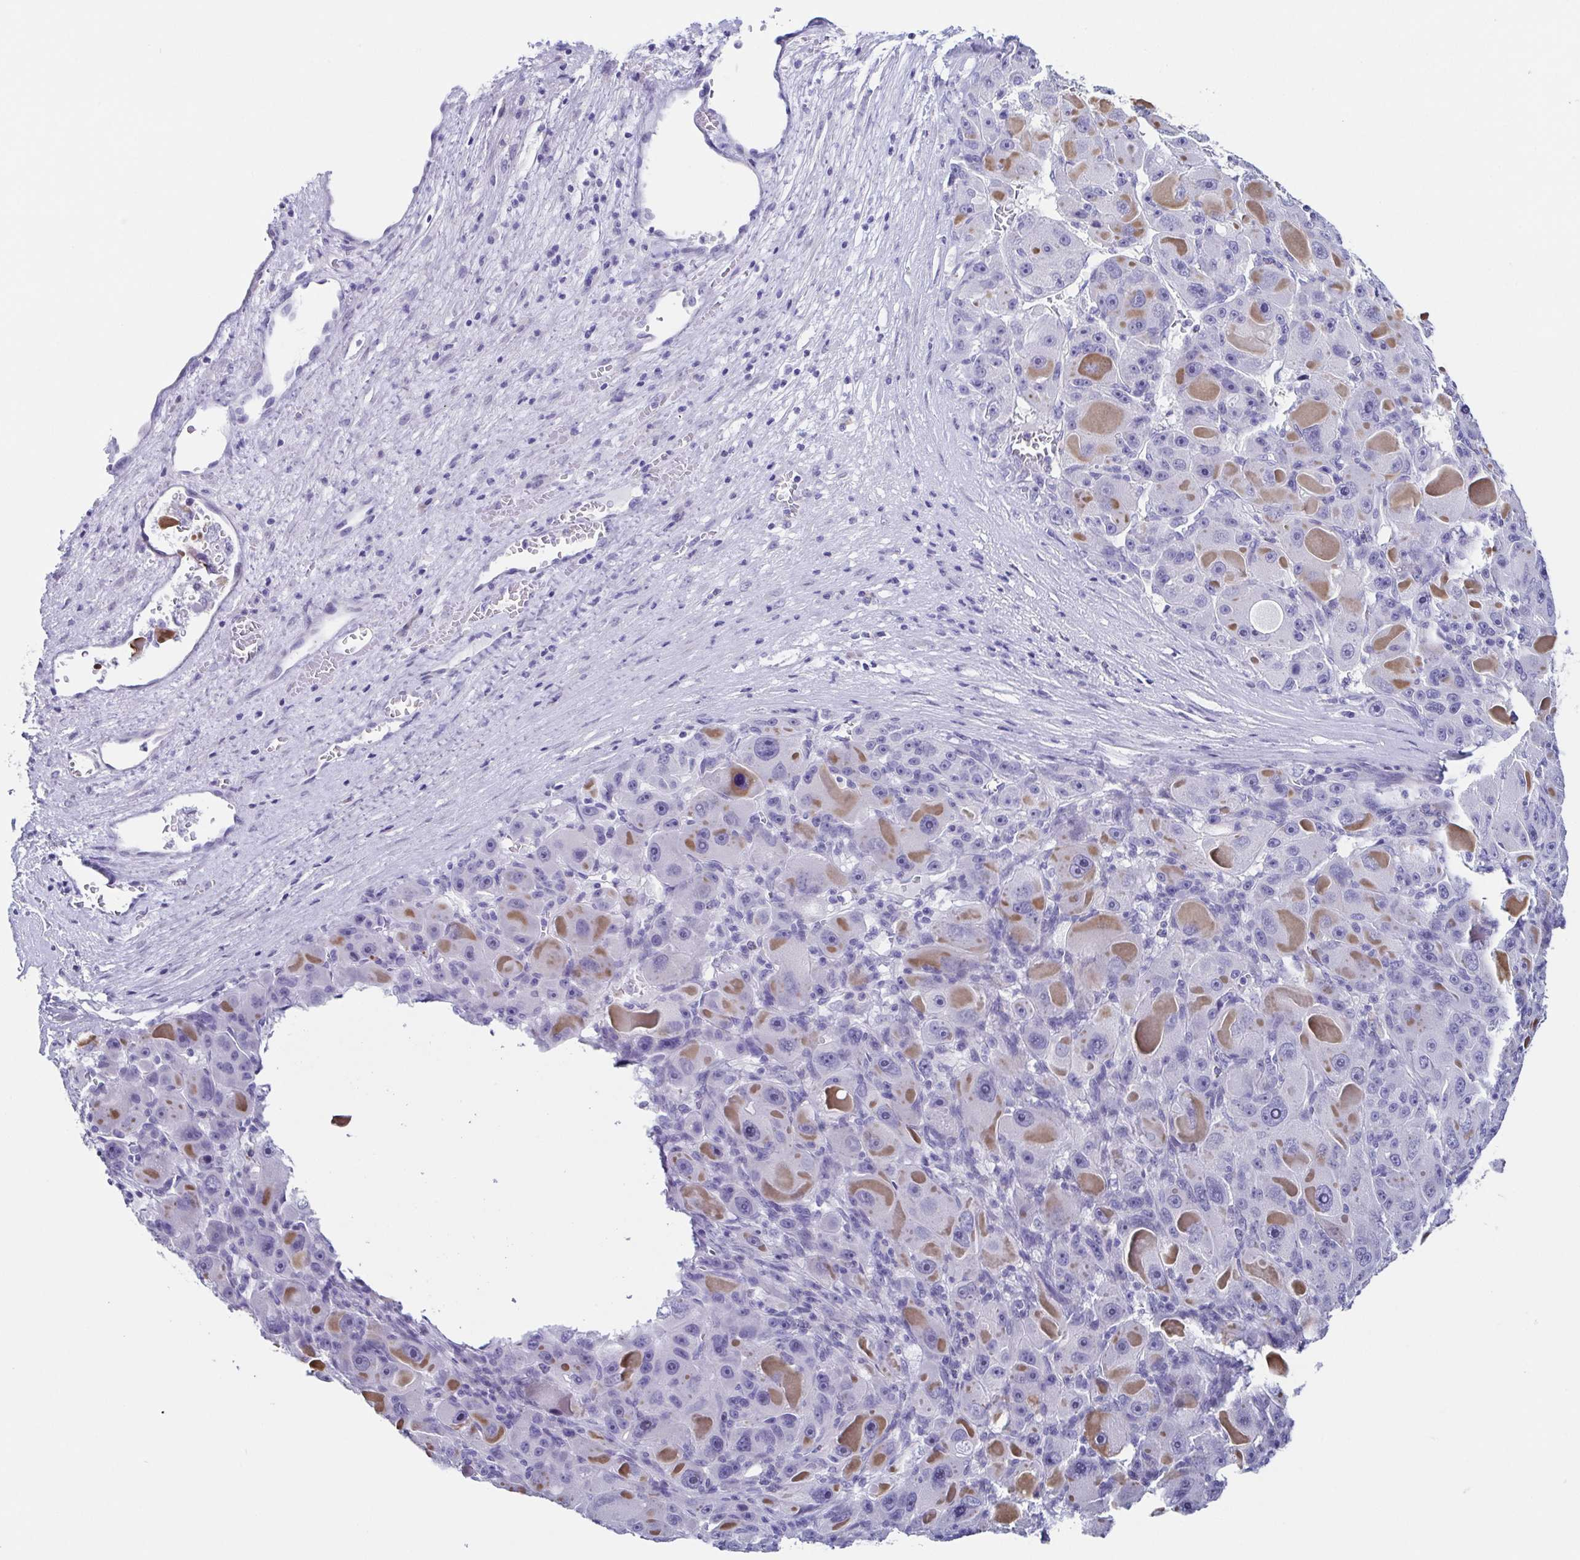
{"staining": {"intensity": "weak", "quantity": "<25%", "location": "cytoplasmic/membranous"}, "tissue": "liver cancer", "cell_type": "Tumor cells", "image_type": "cancer", "snomed": [{"axis": "morphology", "description": "Carcinoma, Hepatocellular, NOS"}, {"axis": "topography", "description": "Liver"}], "caption": "The histopathology image shows no significant expression in tumor cells of liver cancer.", "gene": "TNNT2", "patient": {"sex": "male", "age": 76}}